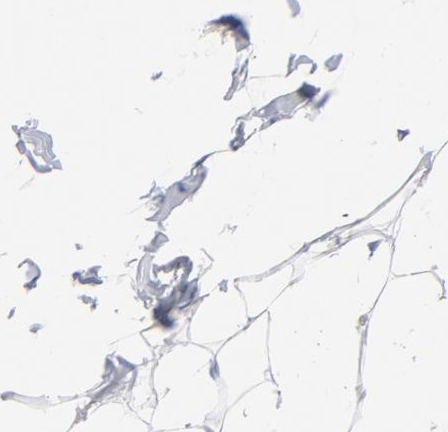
{"staining": {"intensity": "negative", "quantity": "none", "location": "none"}, "tissue": "adipose tissue", "cell_type": "Adipocytes", "image_type": "normal", "snomed": [{"axis": "morphology", "description": "Normal tissue, NOS"}, {"axis": "topography", "description": "Soft tissue"}], "caption": "Histopathology image shows no protein expression in adipocytes of benign adipose tissue.", "gene": "CD86", "patient": {"sex": "male", "age": 26}}